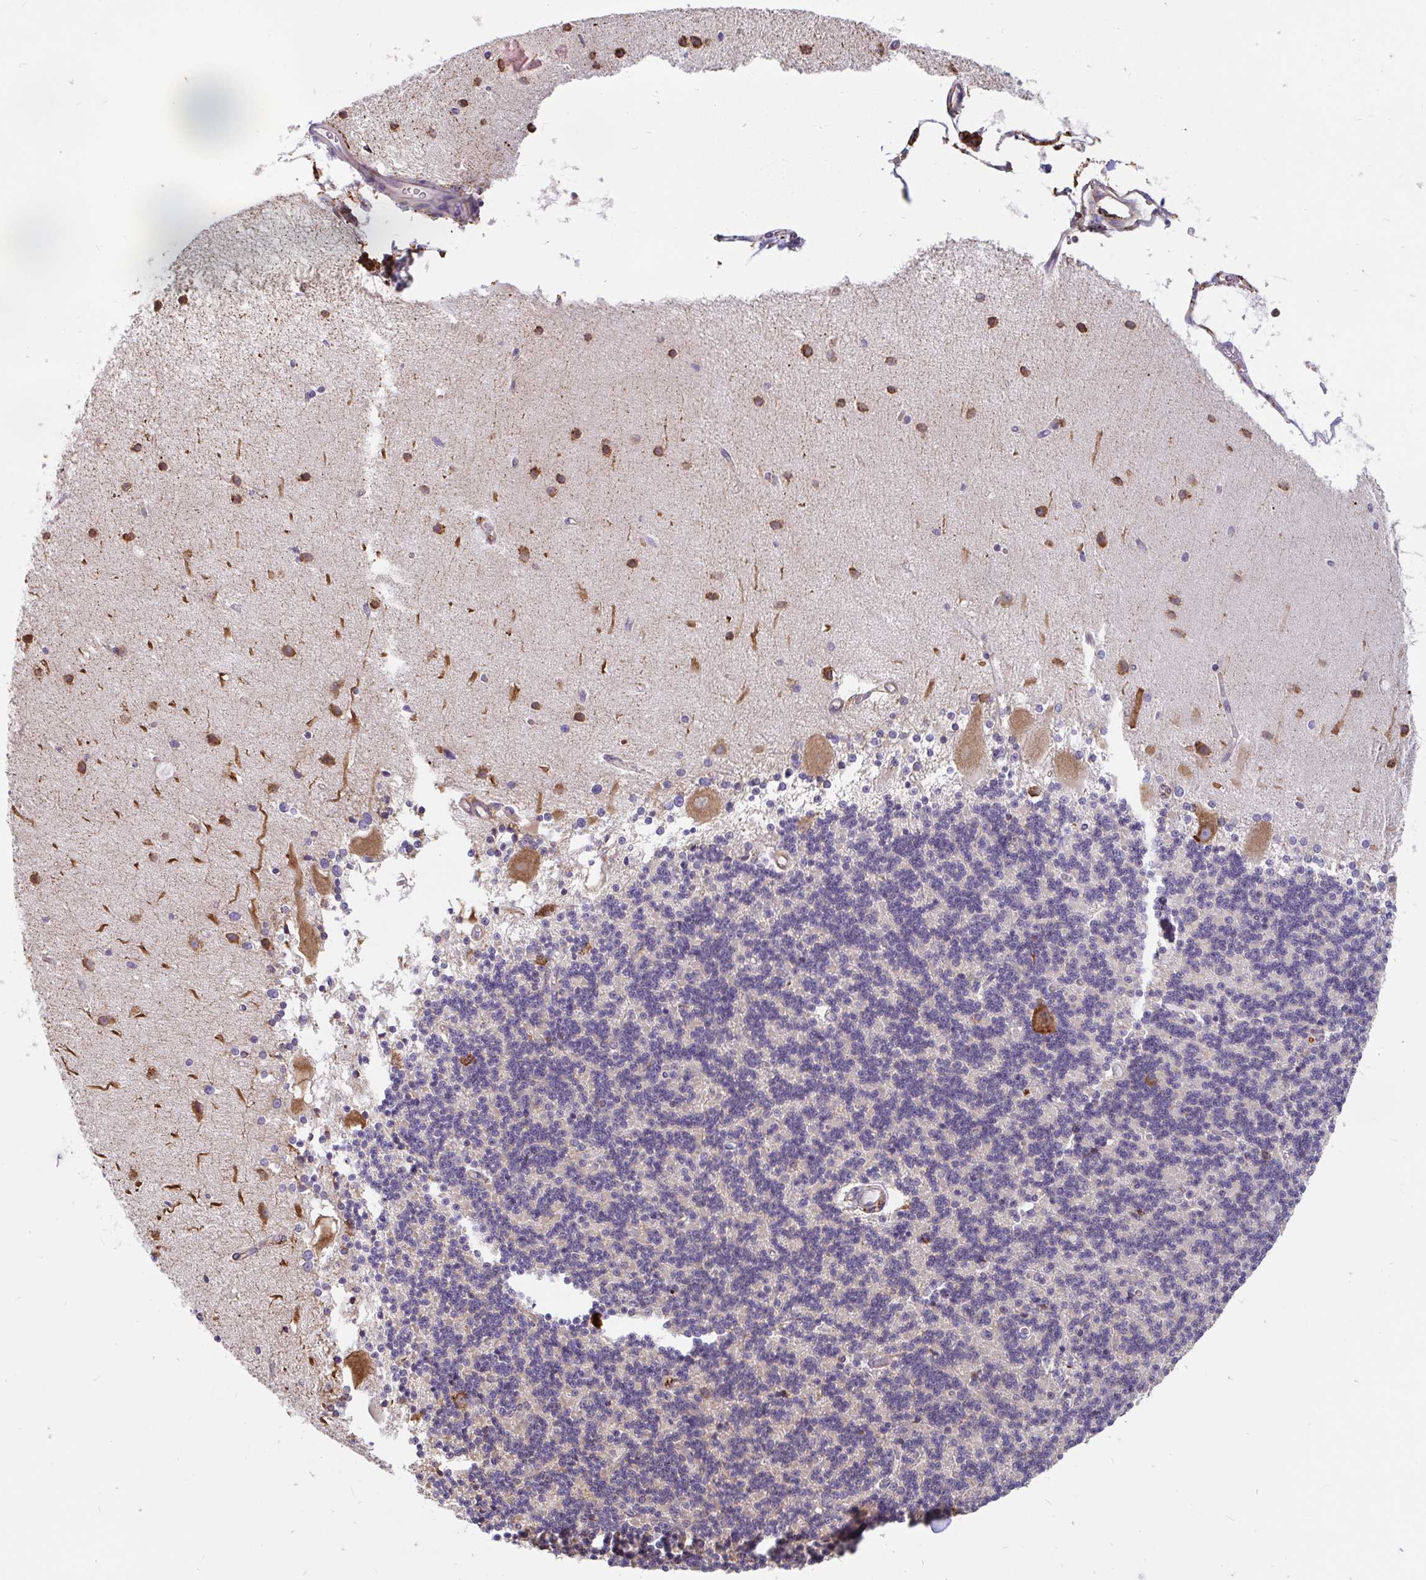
{"staining": {"intensity": "negative", "quantity": "none", "location": "none"}, "tissue": "cerebellum", "cell_type": "Cells in granular layer", "image_type": "normal", "snomed": [{"axis": "morphology", "description": "Normal tissue, NOS"}, {"axis": "topography", "description": "Cerebellum"}], "caption": "Cells in granular layer are negative for protein expression in normal human cerebellum. (Stains: DAB immunohistochemistry with hematoxylin counter stain, Microscopy: brightfield microscopy at high magnification).", "gene": "EML5", "patient": {"sex": "female", "age": 54}}